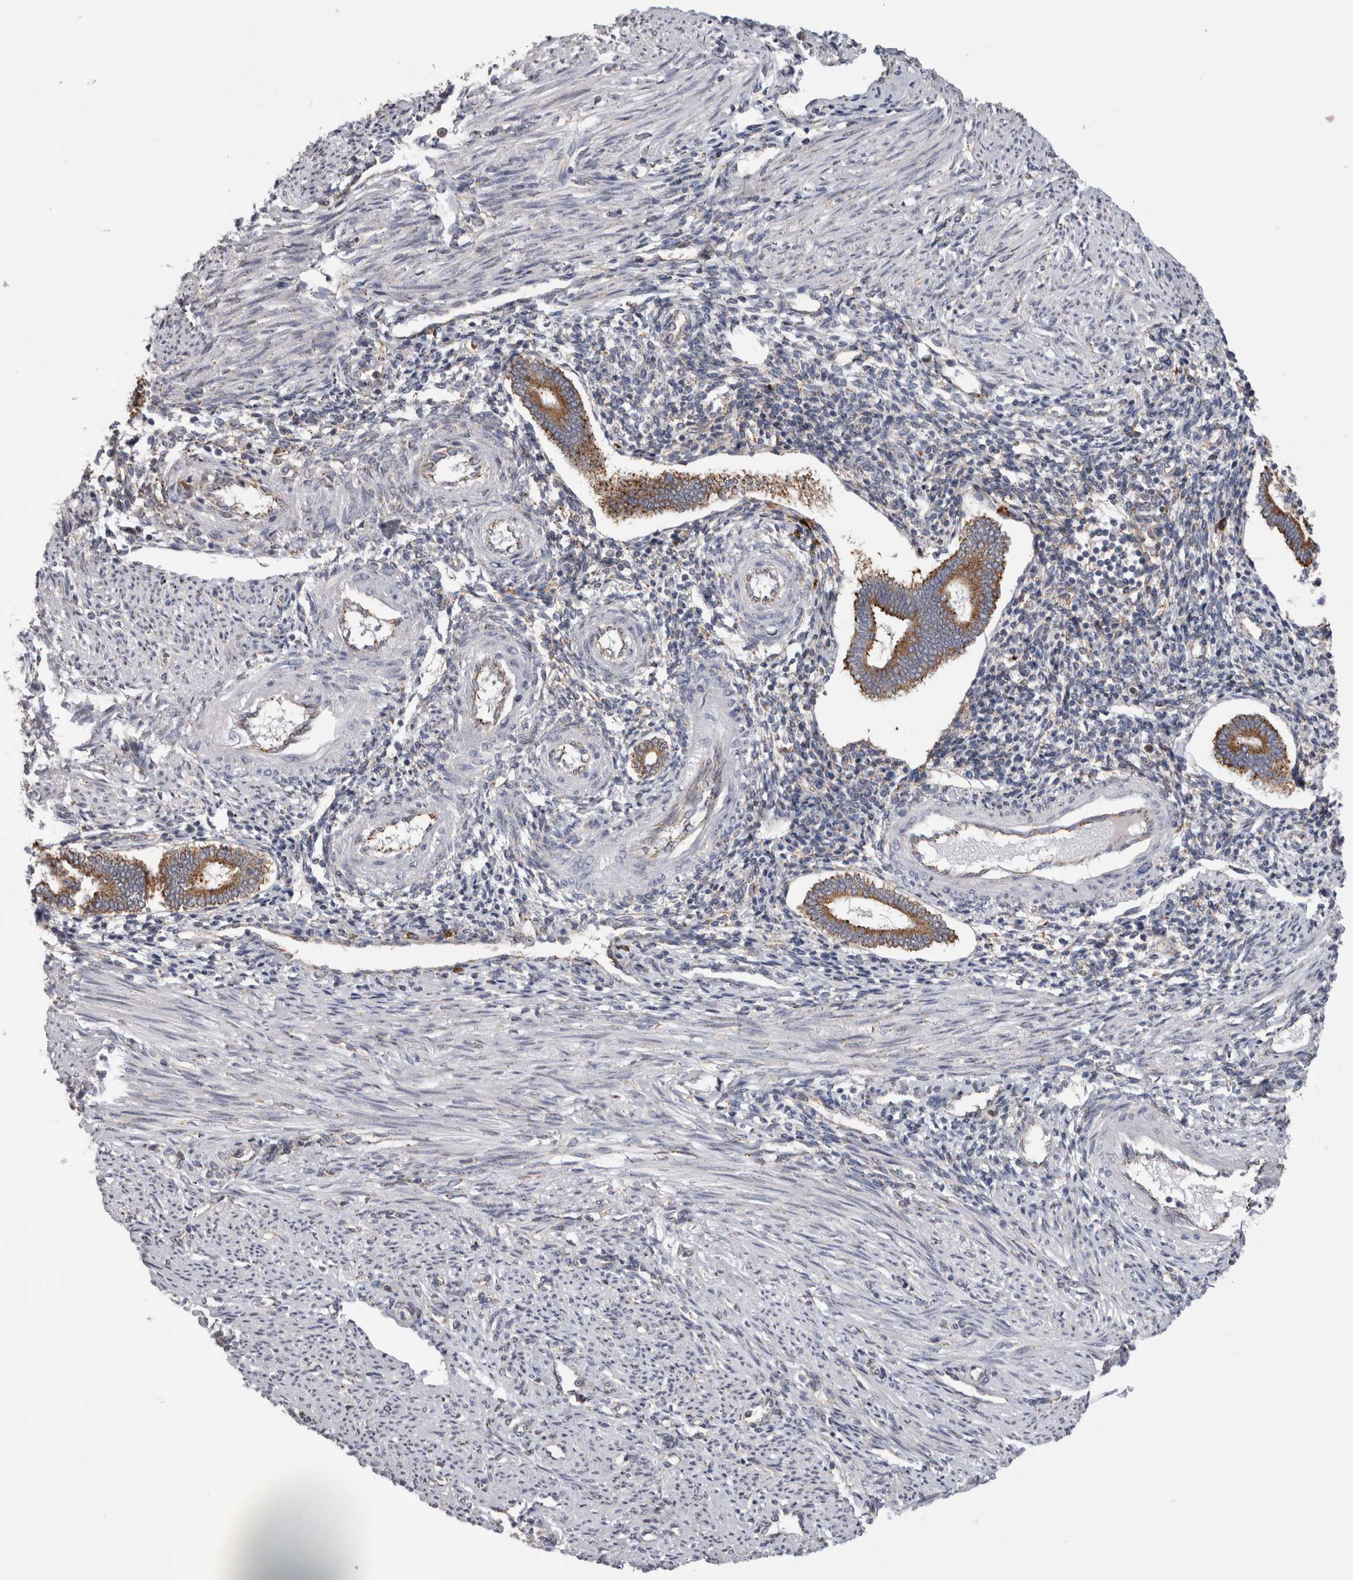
{"staining": {"intensity": "negative", "quantity": "none", "location": "none"}, "tissue": "endometrium", "cell_type": "Cells in endometrial stroma", "image_type": "normal", "snomed": [{"axis": "morphology", "description": "Normal tissue, NOS"}, {"axis": "topography", "description": "Endometrium"}], "caption": "Cells in endometrial stroma are negative for brown protein staining in unremarkable endometrium. Nuclei are stained in blue.", "gene": "ZNF341", "patient": {"sex": "female", "age": 42}}